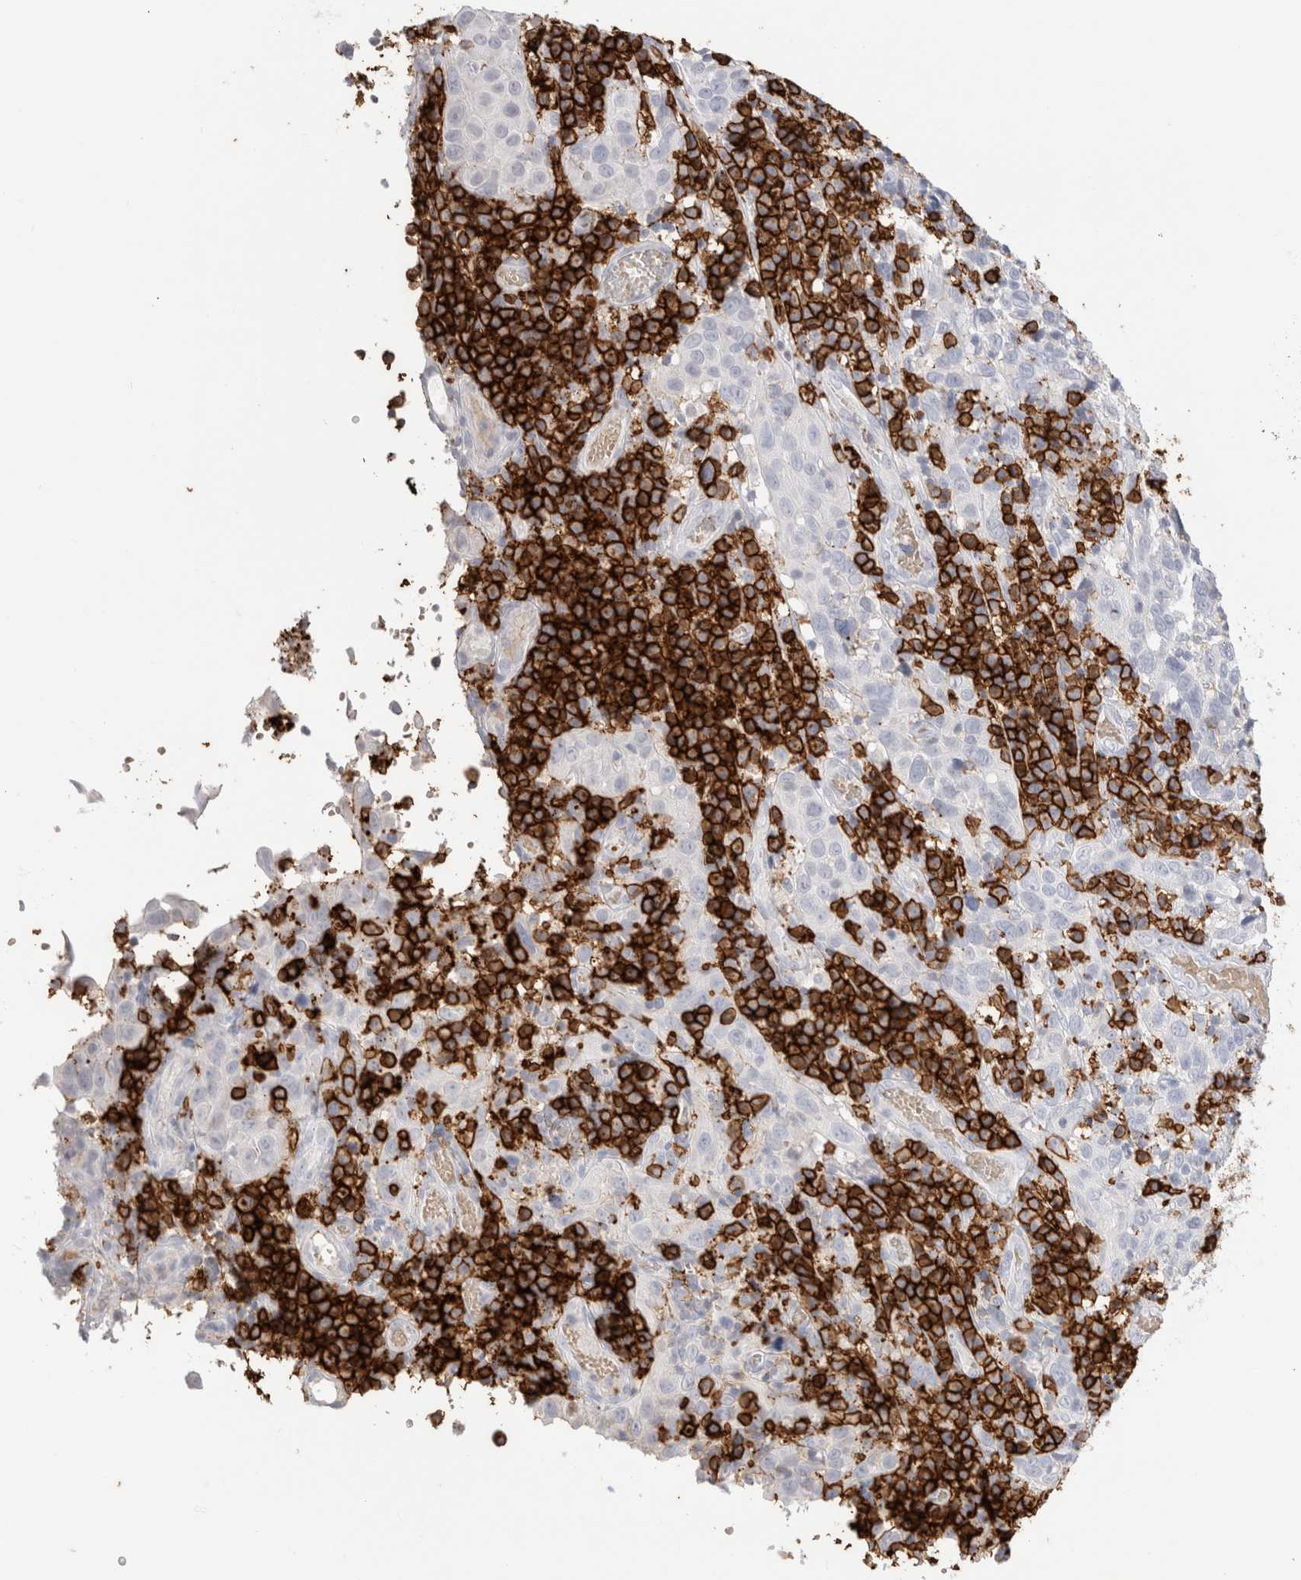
{"staining": {"intensity": "negative", "quantity": "none", "location": "none"}, "tissue": "cervical cancer", "cell_type": "Tumor cells", "image_type": "cancer", "snomed": [{"axis": "morphology", "description": "Squamous cell carcinoma, NOS"}, {"axis": "topography", "description": "Cervix"}], "caption": "DAB immunohistochemical staining of squamous cell carcinoma (cervical) displays no significant expression in tumor cells.", "gene": "CD38", "patient": {"sex": "female", "age": 46}}